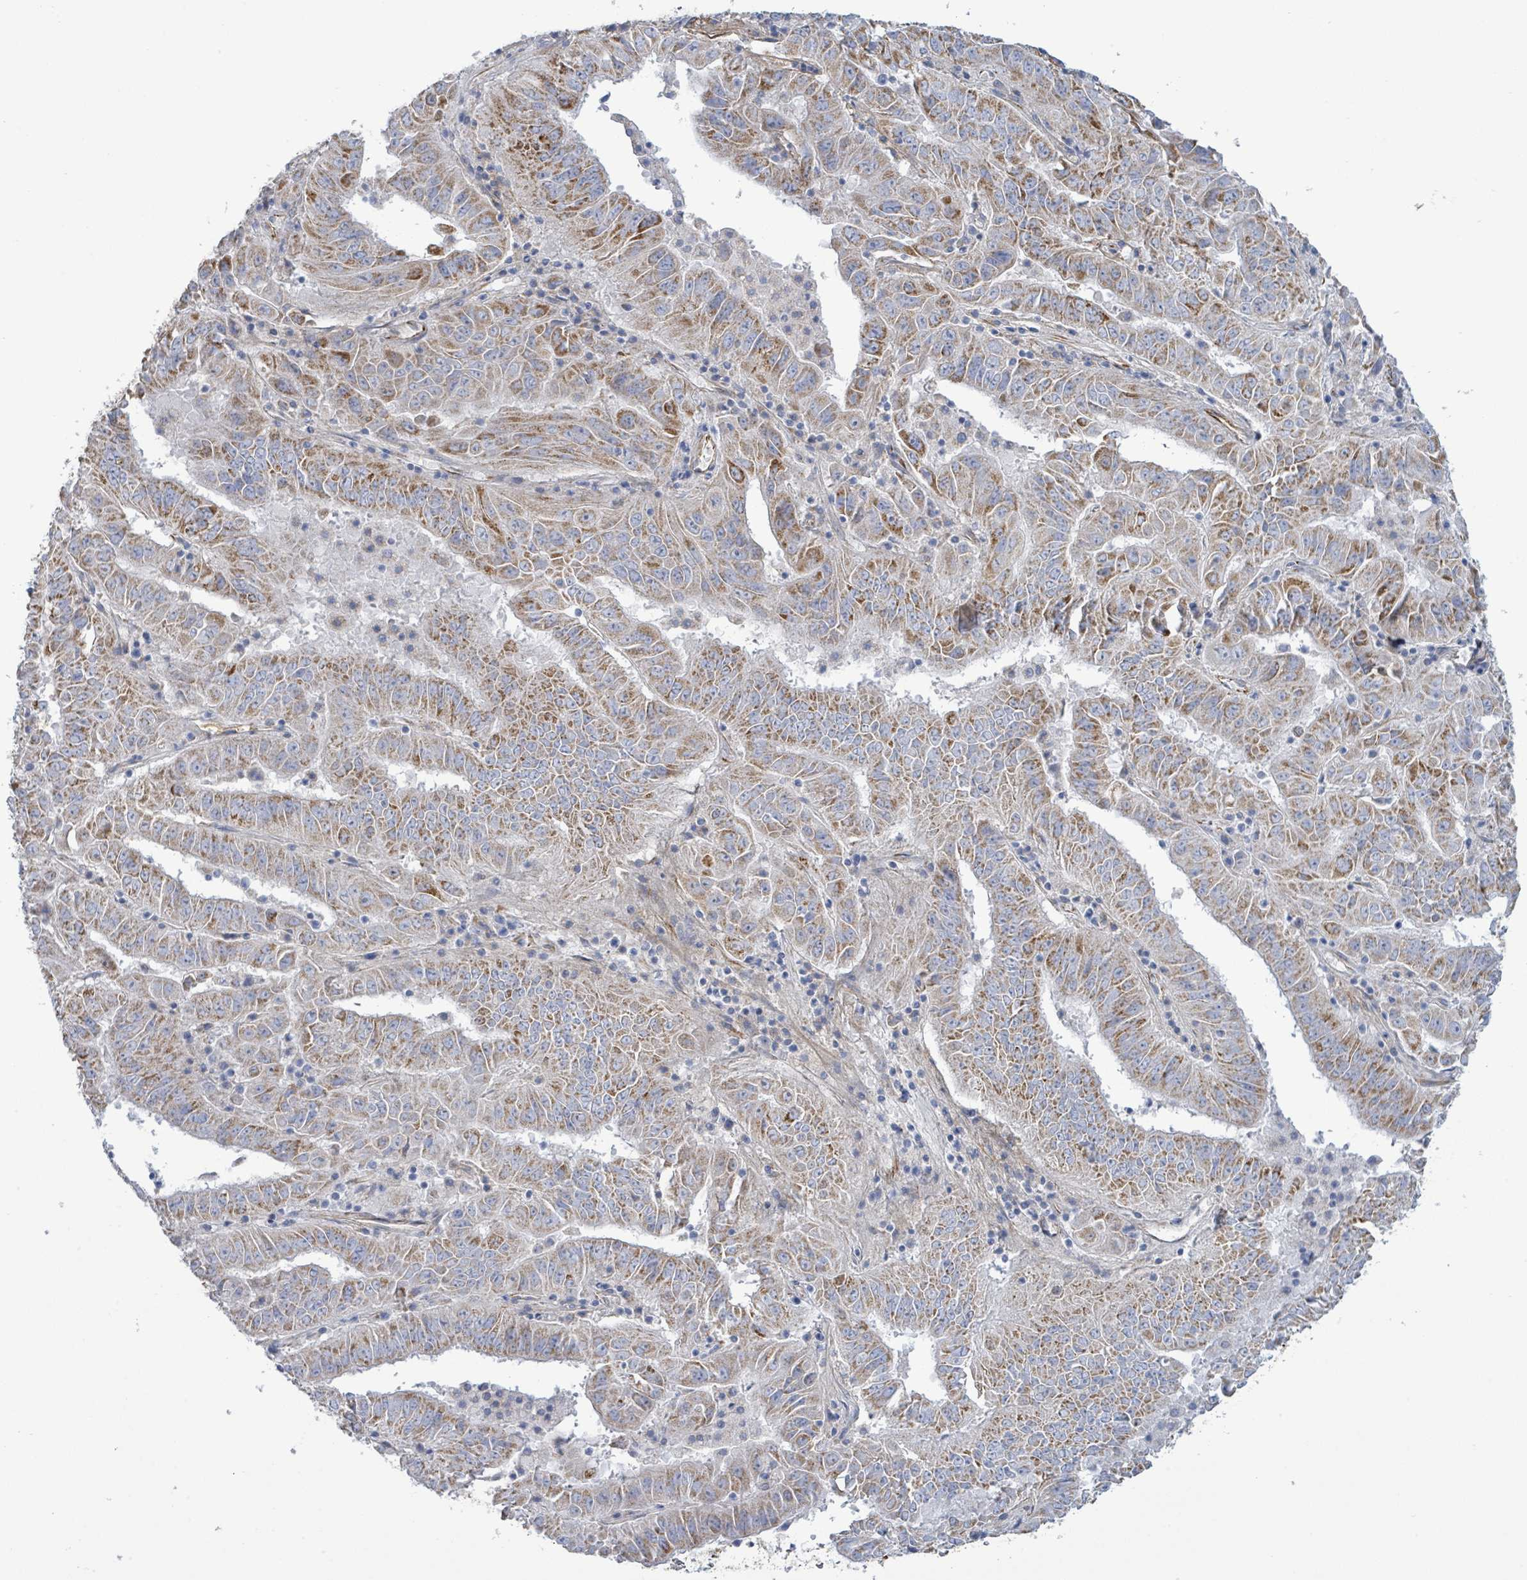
{"staining": {"intensity": "moderate", "quantity": ">75%", "location": "cytoplasmic/membranous"}, "tissue": "pancreatic cancer", "cell_type": "Tumor cells", "image_type": "cancer", "snomed": [{"axis": "morphology", "description": "Adenocarcinoma, NOS"}, {"axis": "topography", "description": "Pancreas"}], "caption": "Human pancreatic cancer stained with a brown dye demonstrates moderate cytoplasmic/membranous positive staining in approximately >75% of tumor cells.", "gene": "ALG12", "patient": {"sex": "male", "age": 63}}